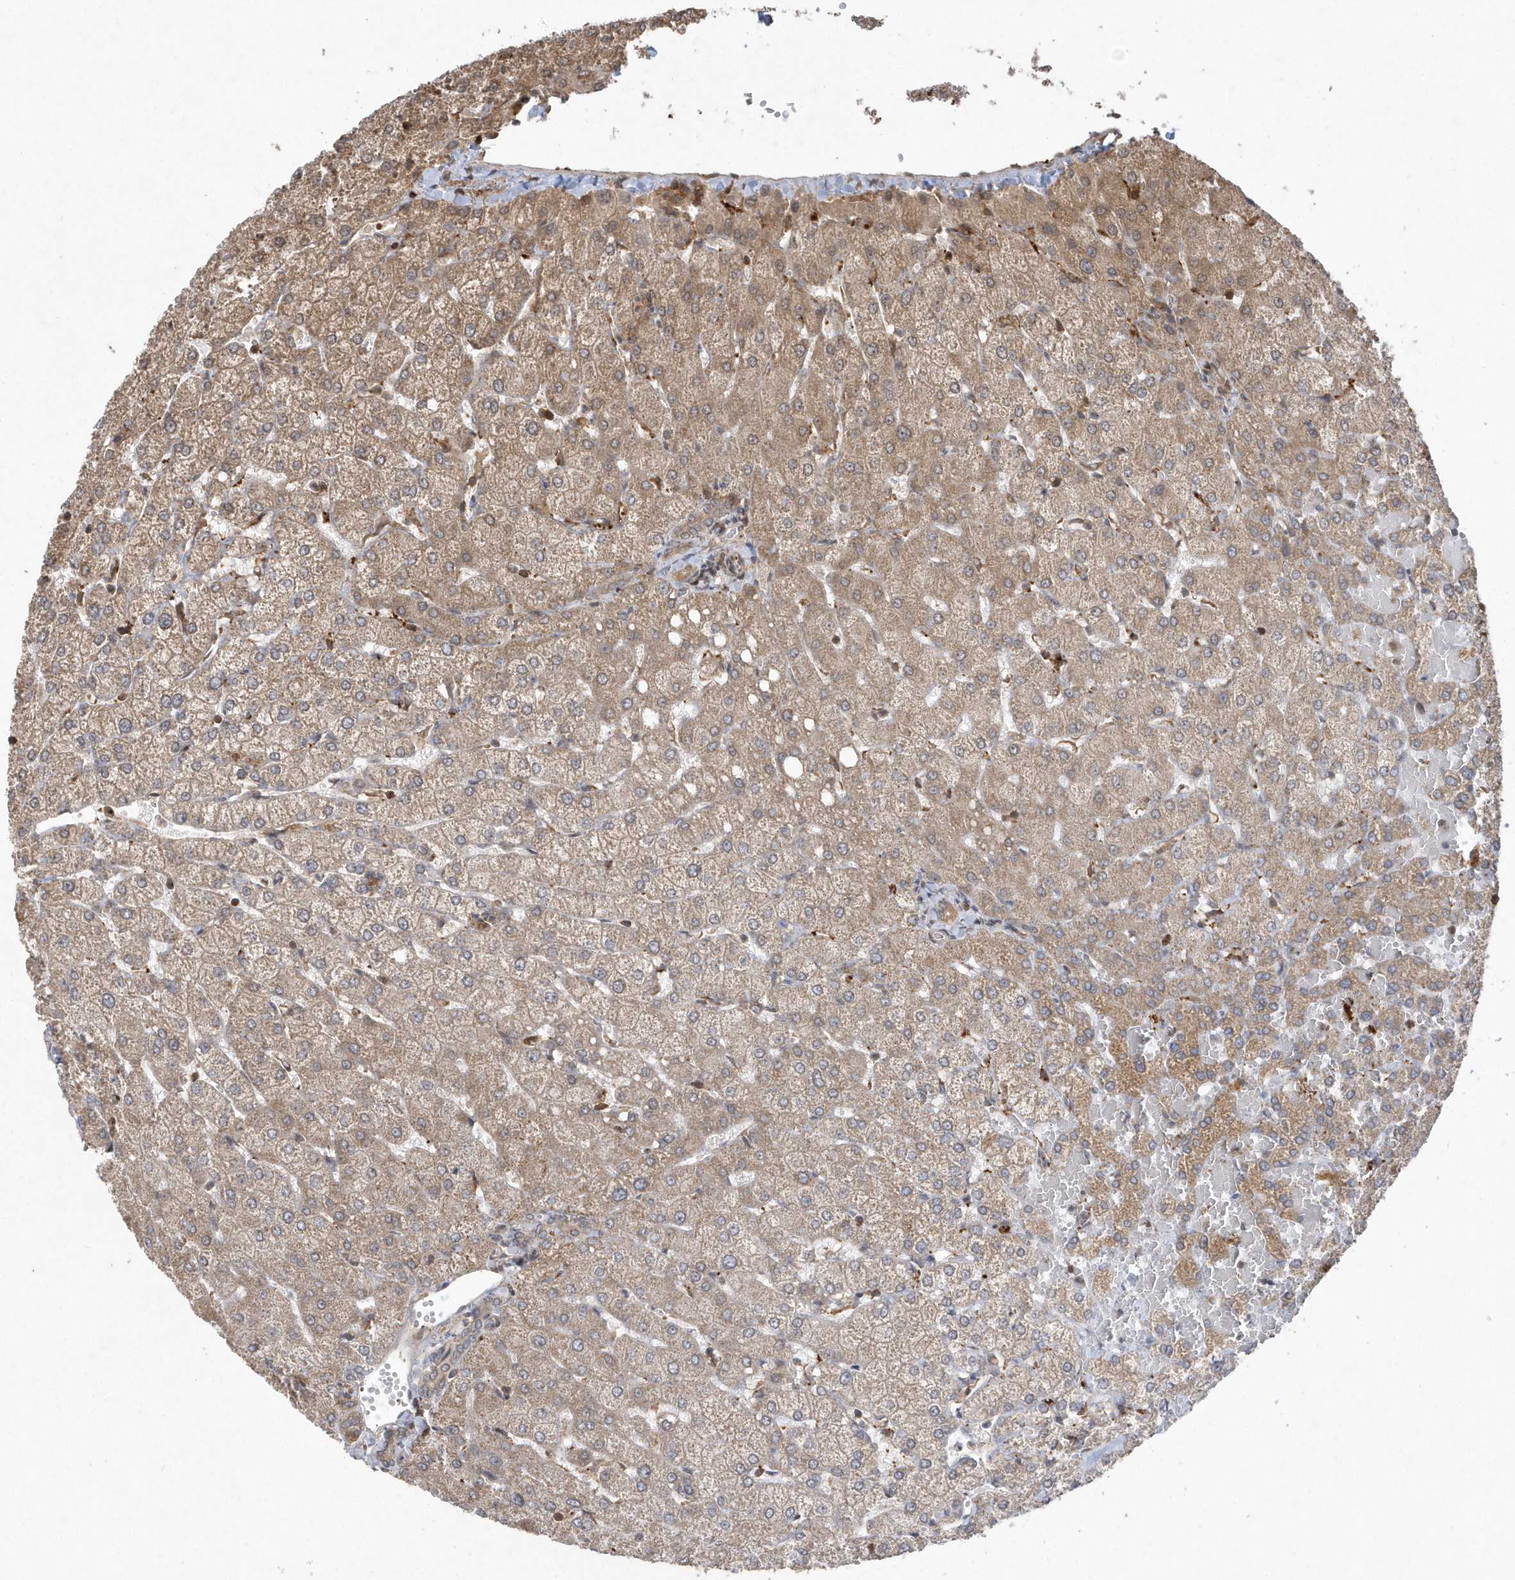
{"staining": {"intensity": "weak", "quantity": "25%-75%", "location": "cytoplasmic/membranous"}, "tissue": "liver", "cell_type": "Cholangiocytes", "image_type": "normal", "snomed": [{"axis": "morphology", "description": "Normal tissue, NOS"}, {"axis": "topography", "description": "Liver"}], "caption": "This image shows benign liver stained with IHC to label a protein in brown. The cytoplasmic/membranous of cholangiocytes show weak positivity for the protein. Nuclei are counter-stained blue.", "gene": "ACYP1", "patient": {"sex": "female", "age": 54}}